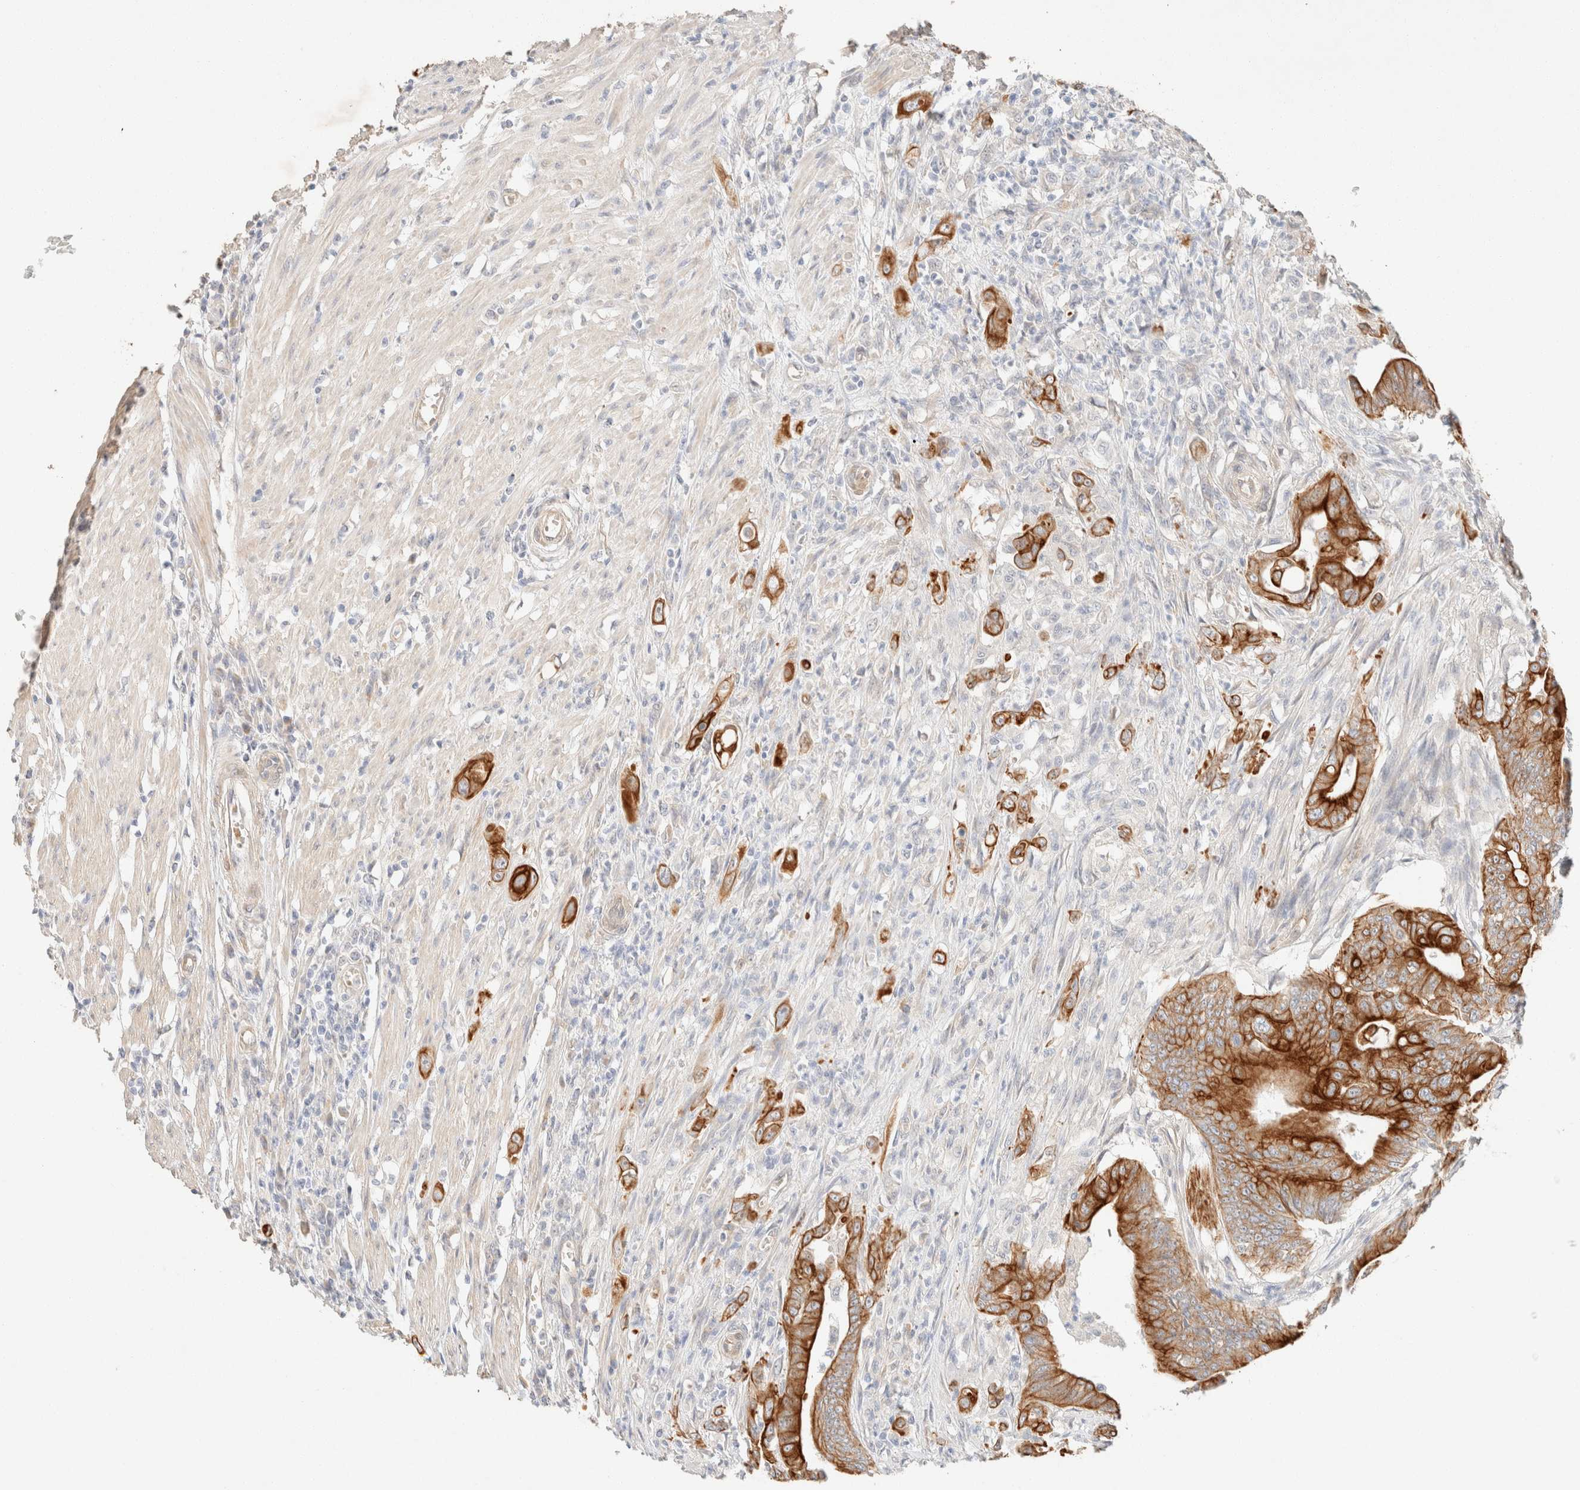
{"staining": {"intensity": "strong", "quantity": ">75%", "location": "cytoplasmic/membranous"}, "tissue": "colorectal cancer", "cell_type": "Tumor cells", "image_type": "cancer", "snomed": [{"axis": "morphology", "description": "Adenoma, NOS"}, {"axis": "morphology", "description": "Adenocarcinoma, NOS"}, {"axis": "topography", "description": "Colon"}], "caption": "Immunohistochemical staining of colorectal cancer (adenocarcinoma) displays strong cytoplasmic/membranous protein expression in about >75% of tumor cells.", "gene": "CSNK1E", "patient": {"sex": "male", "age": 79}}